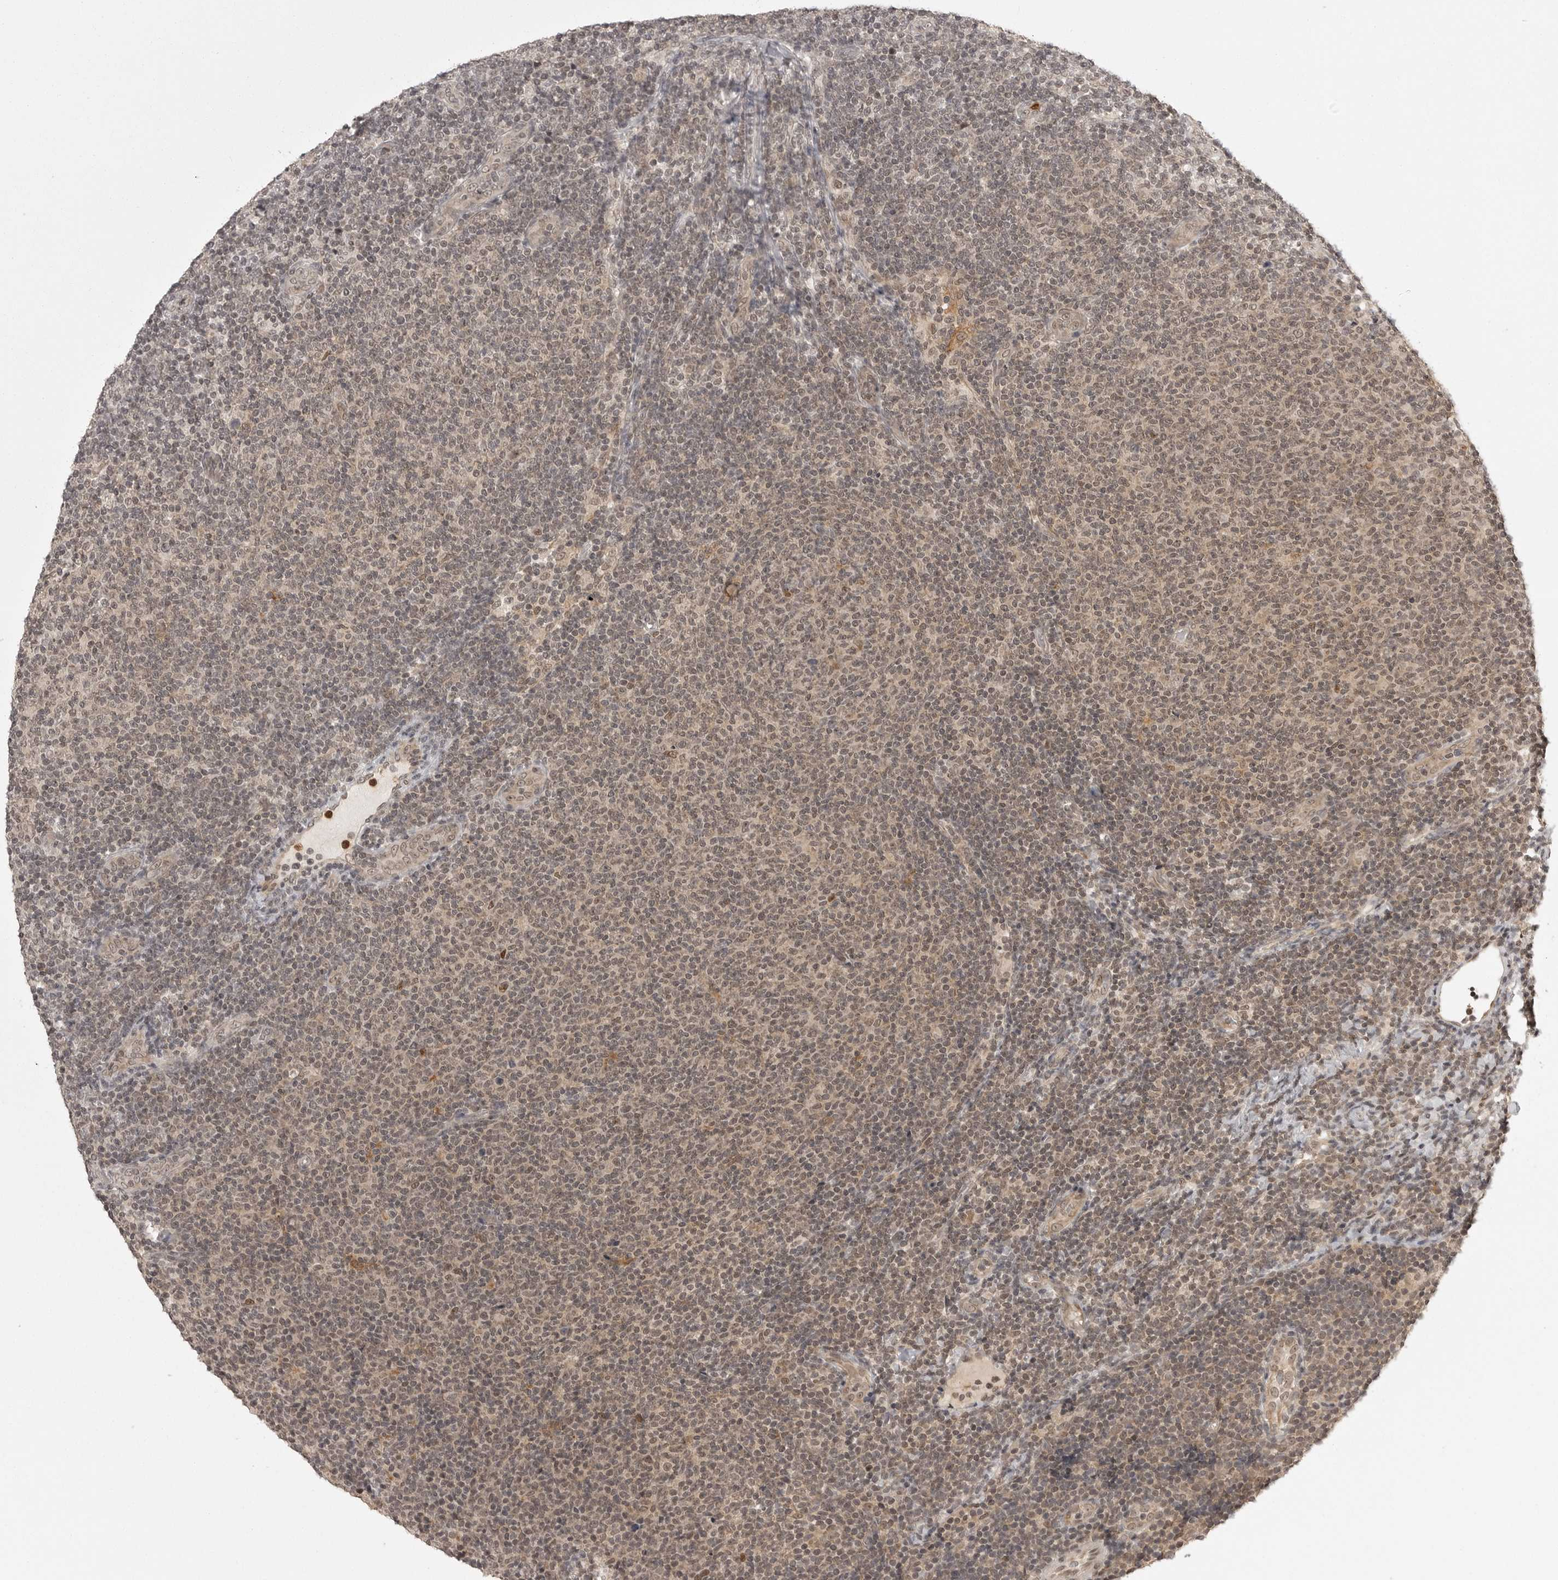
{"staining": {"intensity": "weak", "quantity": ">75%", "location": "cytoplasmic/membranous,nuclear"}, "tissue": "lymphoma", "cell_type": "Tumor cells", "image_type": "cancer", "snomed": [{"axis": "morphology", "description": "Malignant lymphoma, non-Hodgkin's type, Low grade"}, {"axis": "topography", "description": "Lymph node"}], "caption": "Lymphoma was stained to show a protein in brown. There is low levels of weak cytoplasmic/membranous and nuclear staining in approximately >75% of tumor cells.", "gene": "PEG3", "patient": {"sex": "male", "age": 66}}